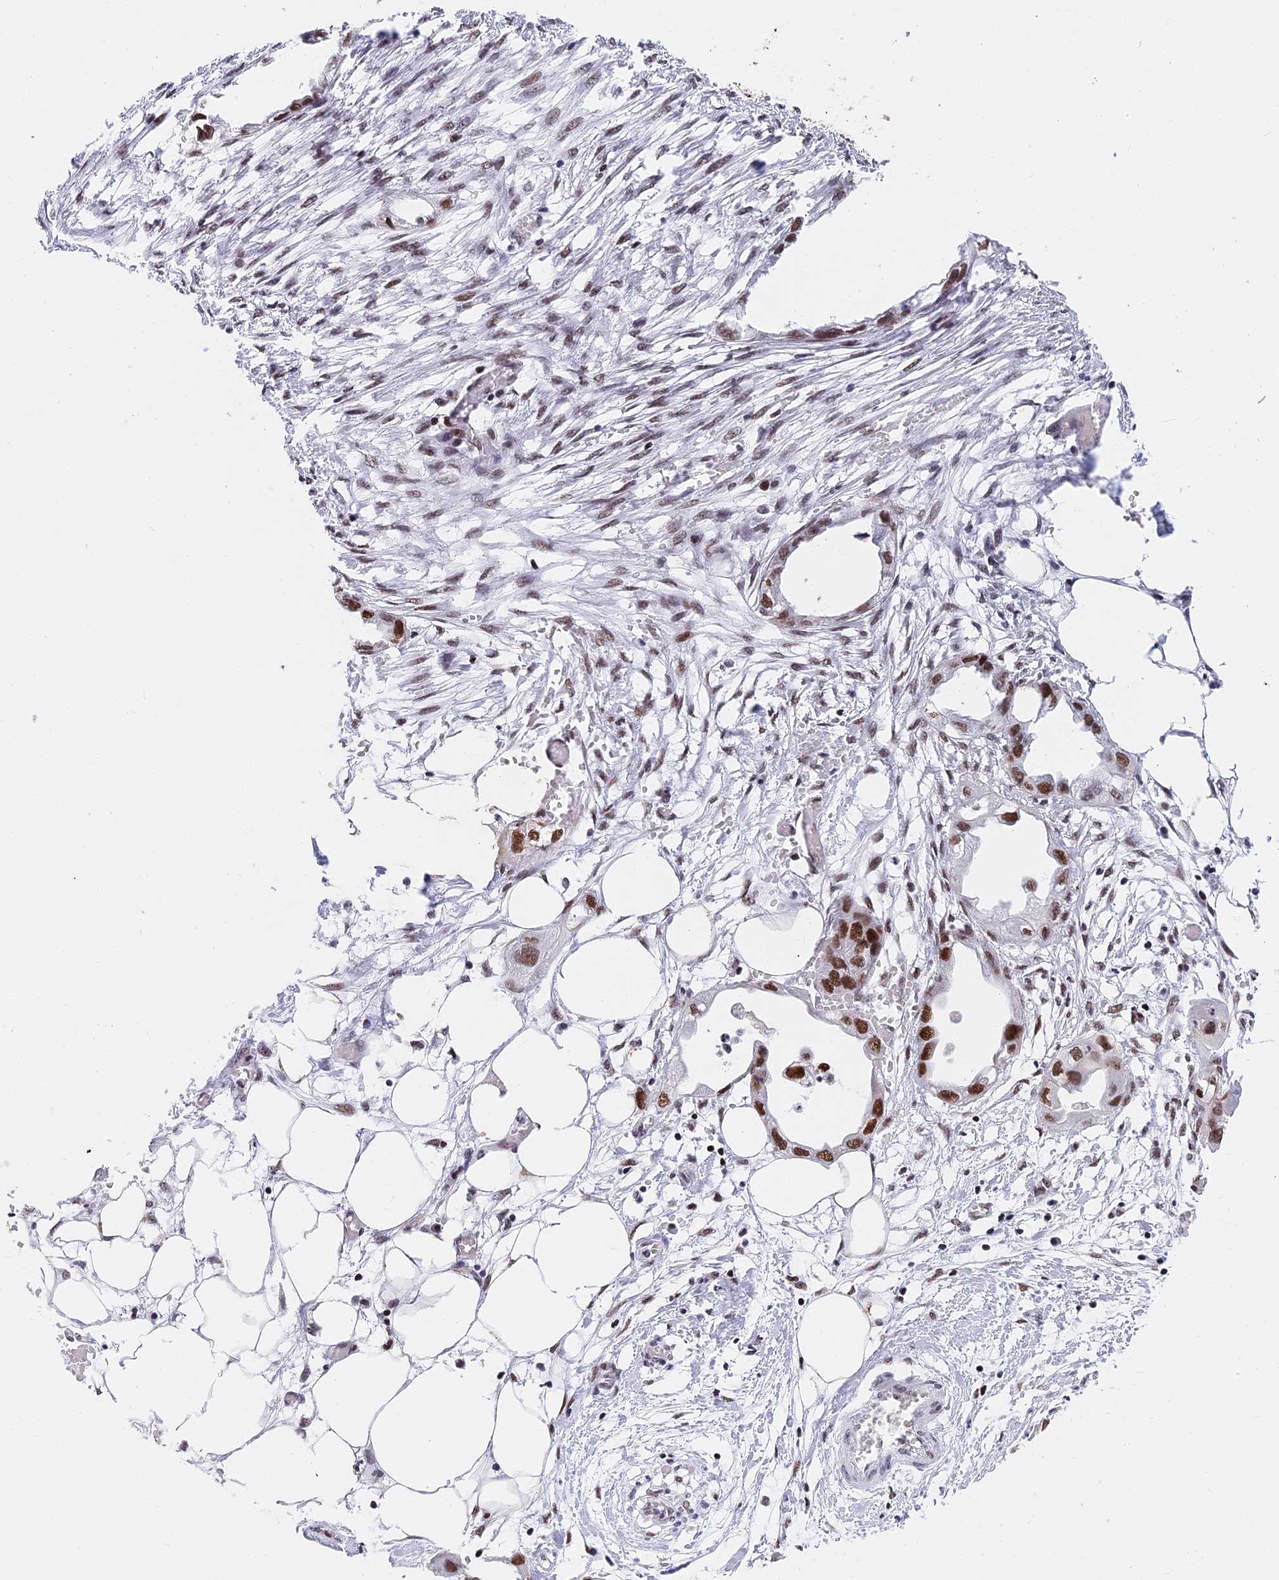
{"staining": {"intensity": "strong", "quantity": "25%-75%", "location": "nuclear"}, "tissue": "endometrial cancer", "cell_type": "Tumor cells", "image_type": "cancer", "snomed": [{"axis": "morphology", "description": "Adenocarcinoma, NOS"}, {"axis": "morphology", "description": "Adenocarcinoma, metastatic, NOS"}, {"axis": "topography", "description": "Adipose tissue"}, {"axis": "topography", "description": "Endometrium"}], "caption": "About 25%-75% of tumor cells in endometrial adenocarcinoma reveal strong nuclear protein expression as visualized by brown immunohistochemical staining.", "gene": "SBNO1", "patient": {"sex": "female", "age": 67}}